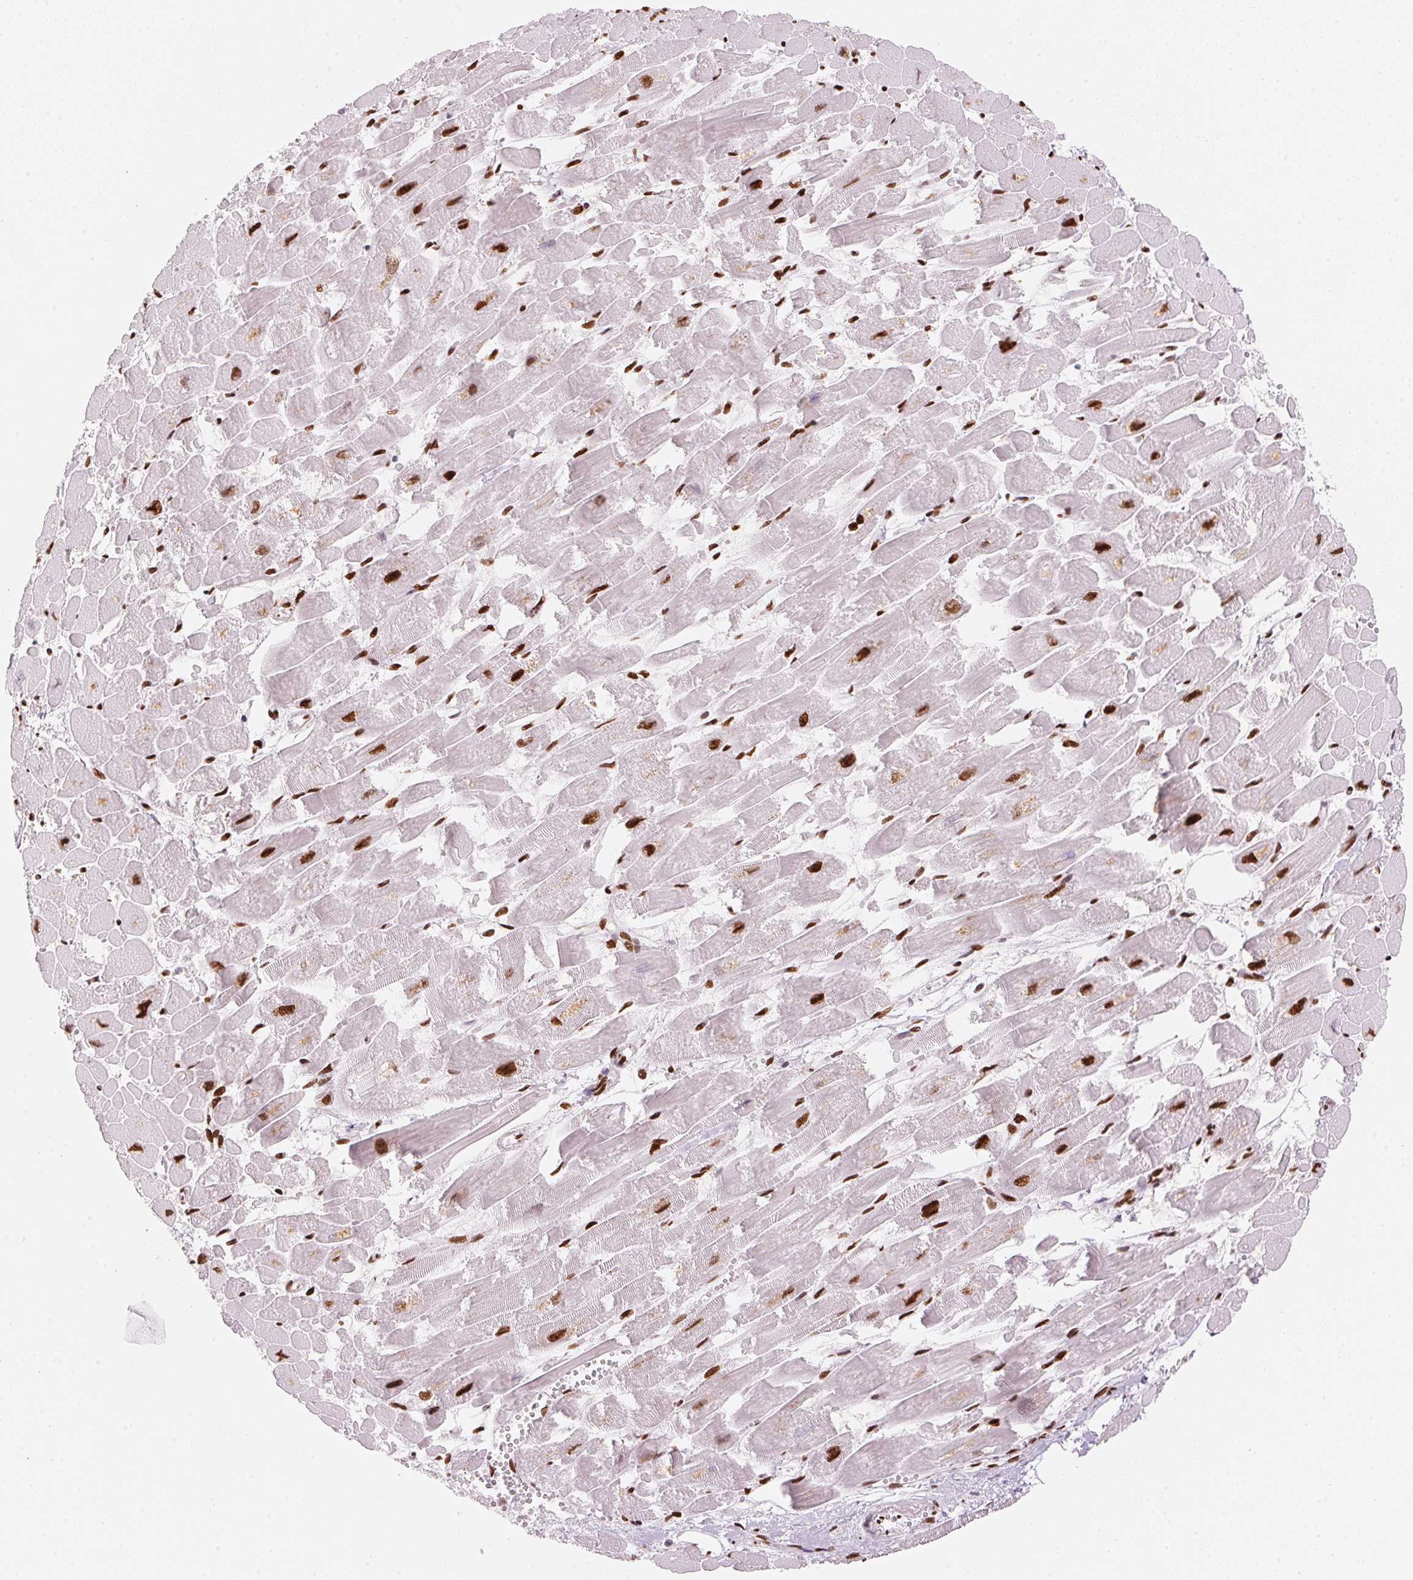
{"staining": {"intensity": "strong", "quantity": ">75%", "location": "nuclear"}, "tissue": "heart muscle", "cell_type": "Cardiomyocytes", "image_type": "normal", "snomed": [{"axis": "morphology", "description": "Normal tissue, NOS"}, {"axis": "topography", "description": "Heart"}], "caption": "Protein staining of benign heart muscle exhibits strong nuclear positivity in approximately >75% of cardiomyocytes. Nuclei are stained in blue.", "gene": "NXF1", "patient": {"sex": "female", "age": 52}}